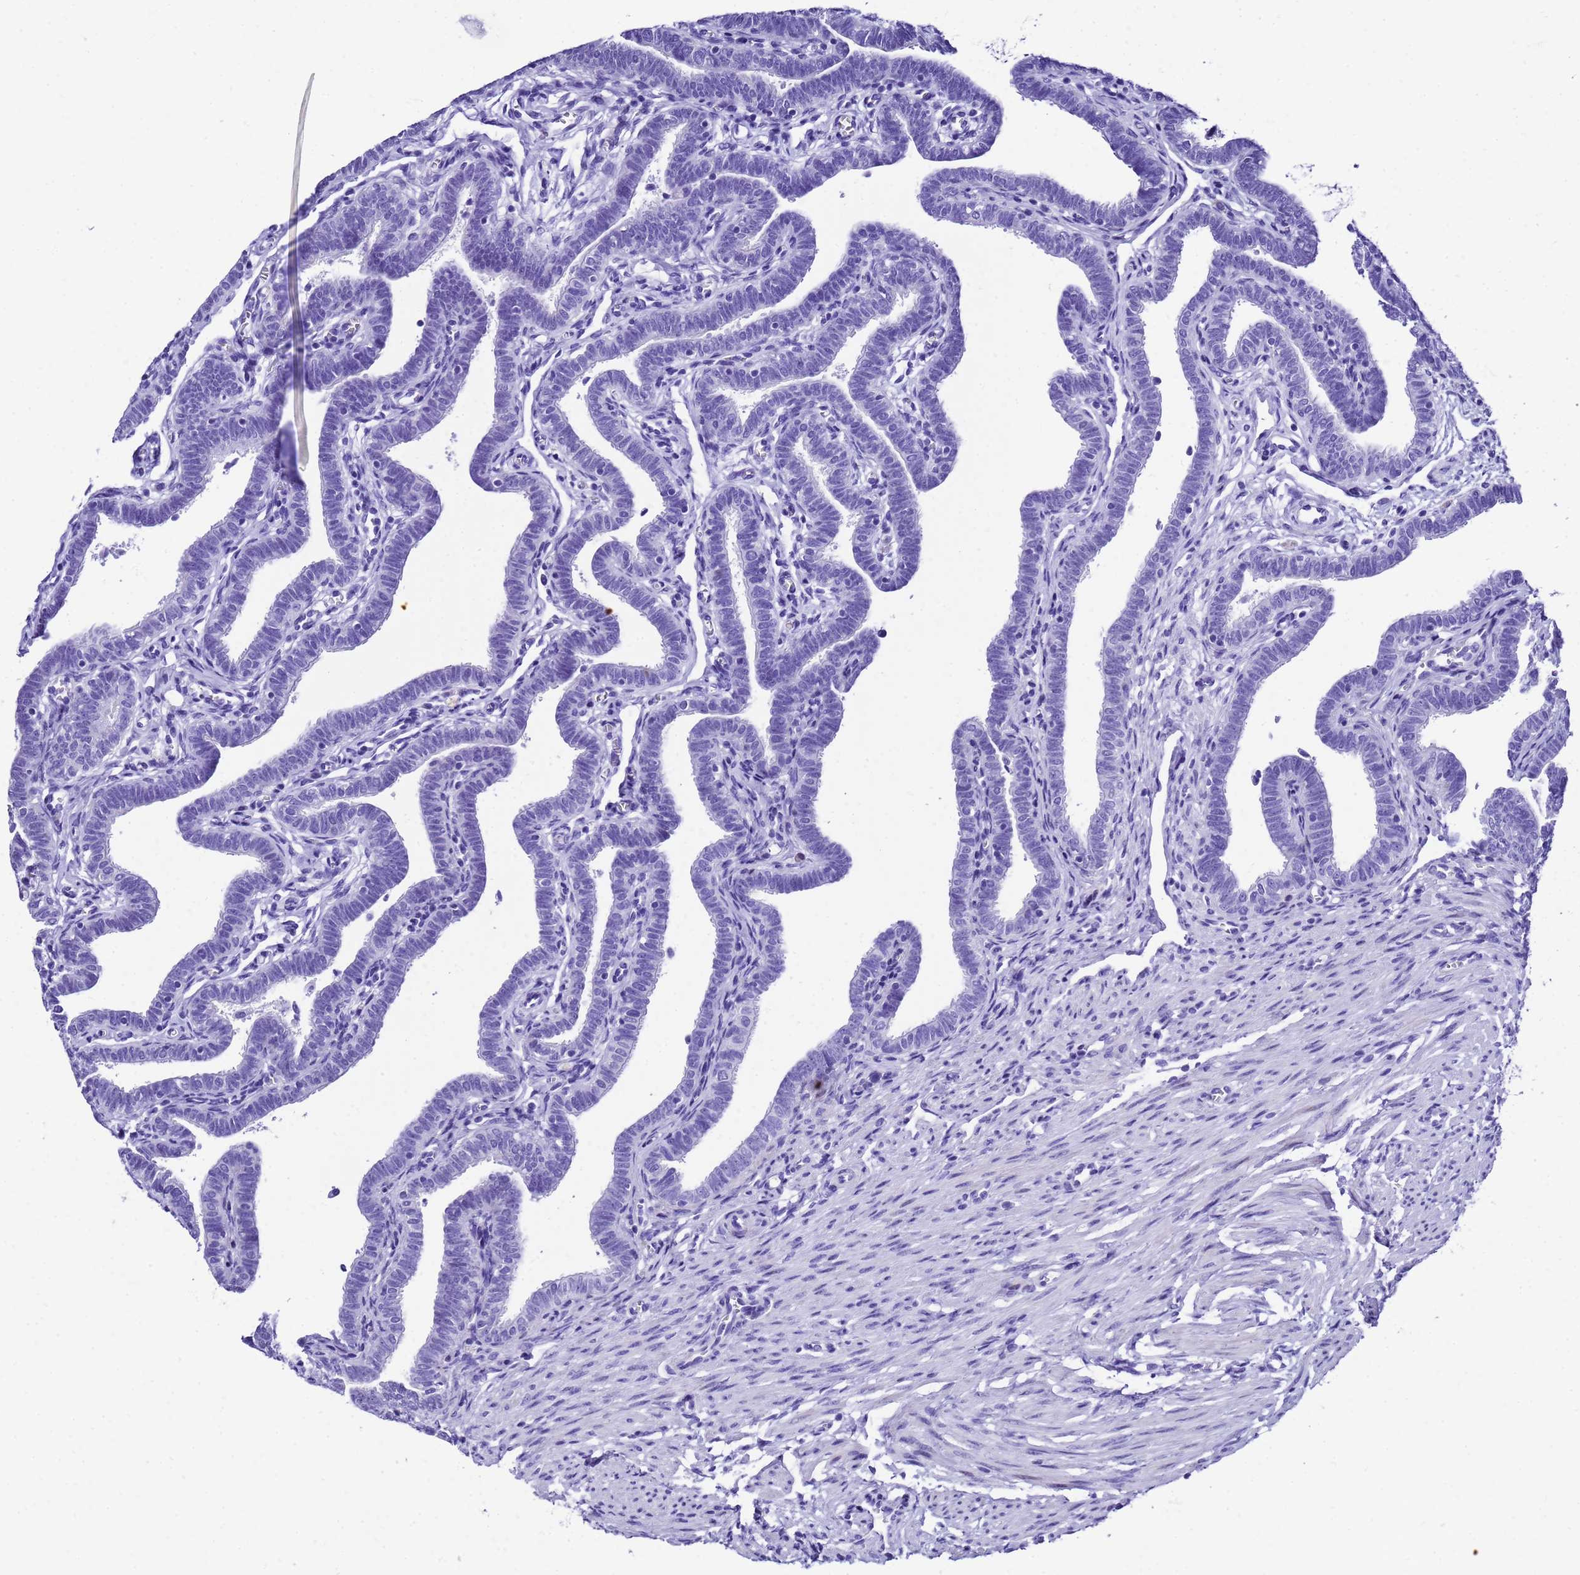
{"staining": {"intensity": "negative", "quantity": "none", "location": "none"}, "tissue": "fallopian tube", "cell_type": "Glandular cells", "image_type": "normal", "snomed": [{"axis": "morphology", "description": "Normal tissue, NOS"}, {"axis": "topography", "description": "Fallopian tube"}], "caption": "DAB immunohistochemical staining of normal human fallopian tube displays no significant positivity in glandular cells. (DAB (3,3'-diaminobenzidine) immunohistochemistry (IHC) with hematoxylin counter stain).", "gene": "UGT2A1", "patient": {"sex": "female", "age": 36}}